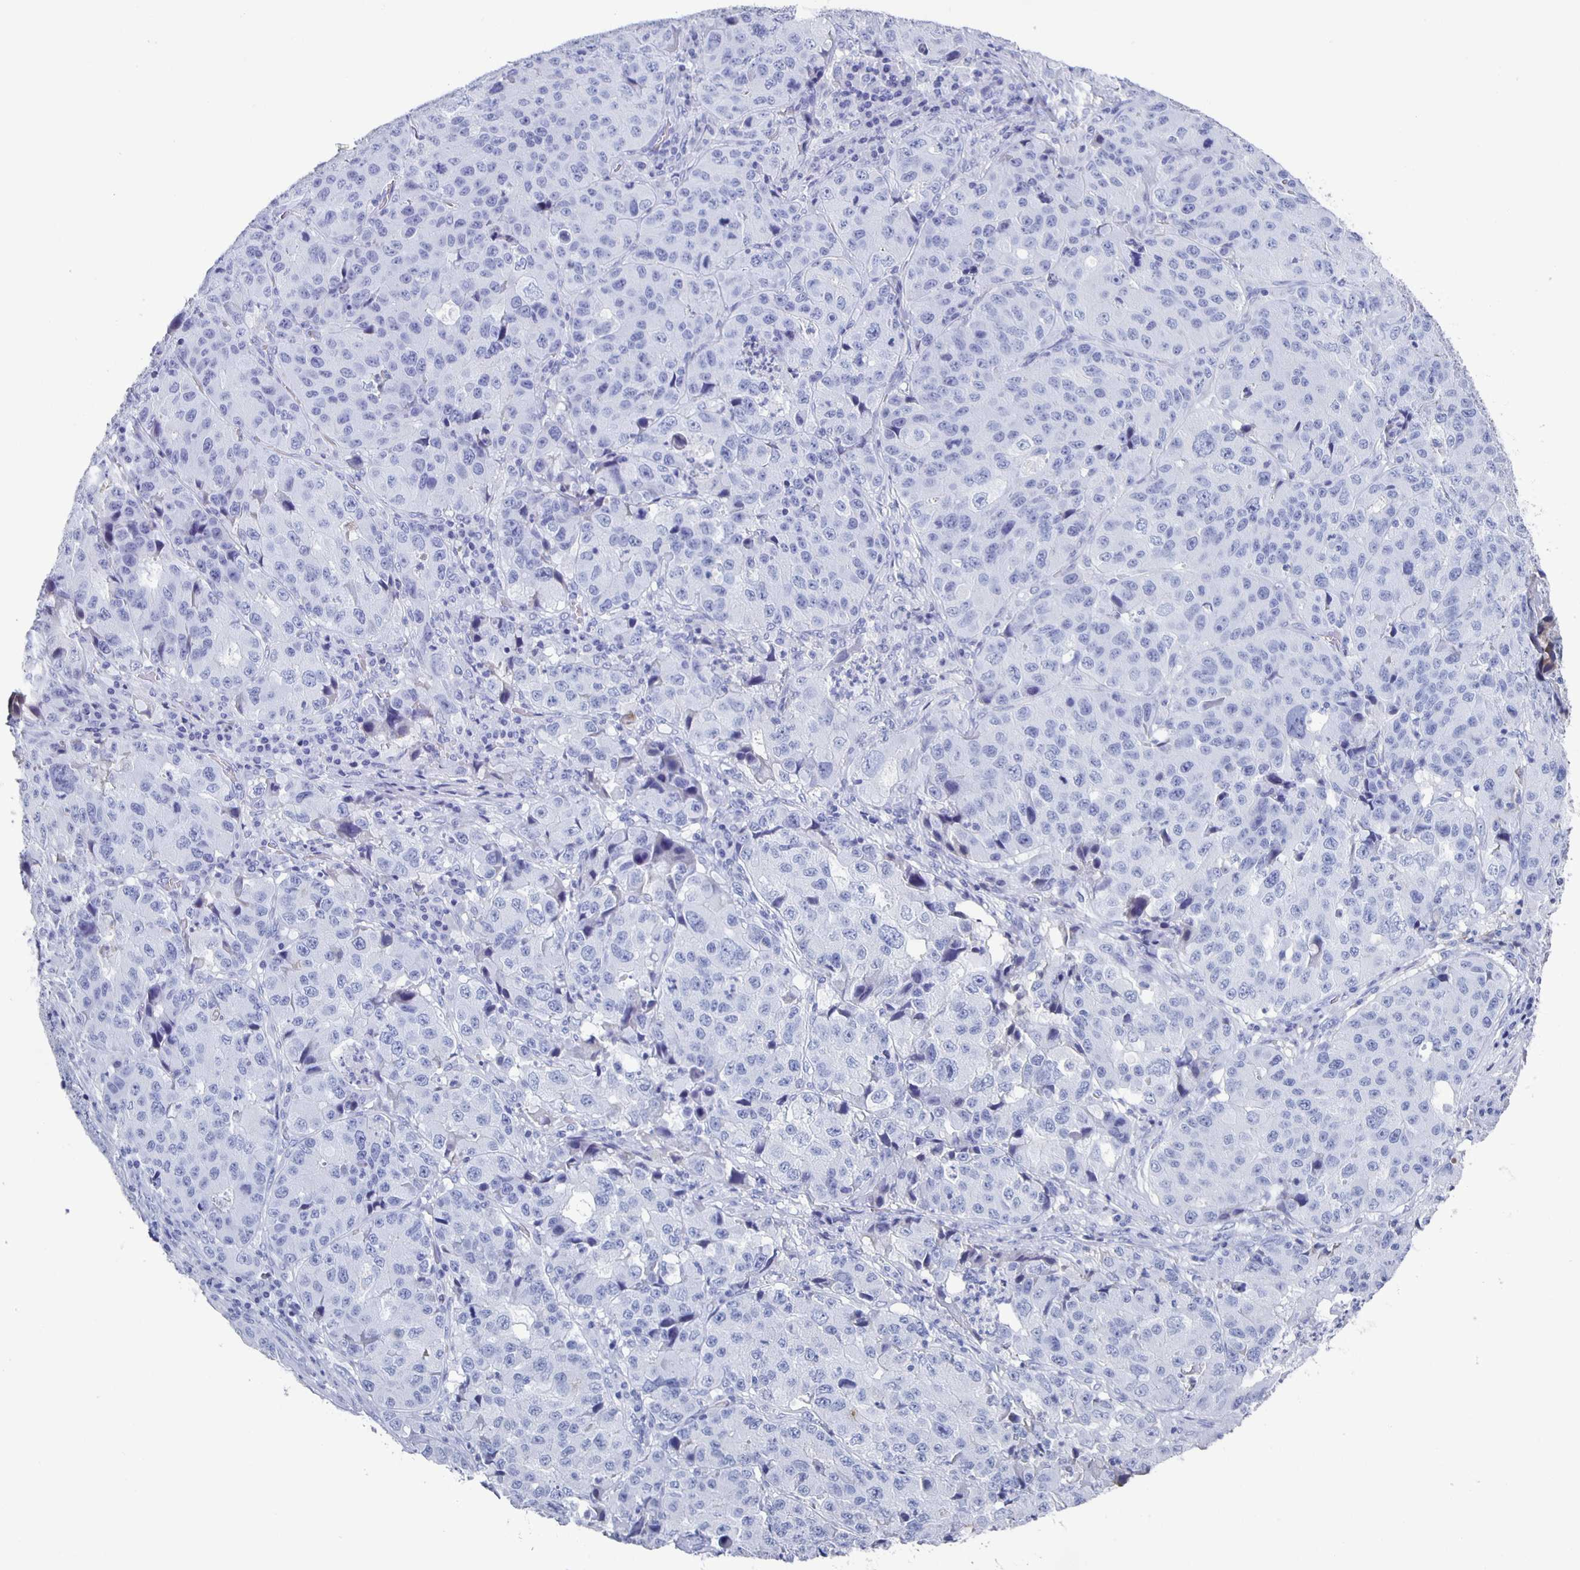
{"staining": {"intensity": "negative", "quantity": "none", "location": "none"}, "tissue": "stomach cancer", "cell_type": "Tumor cells", "image_type": "cancer", "snomed": [{"axis": "morphology", "description": "Adenocarcinoma, NOS"}, {"axis": "topography", "description": "Stomach"}], "caption": "Immunohistochemistry (IHC) of stomach cancer displays no expression in tumor cells. (Immunohistochemistry (IHC), brightfield microscopy, high magnification).", "gene": "FGA", "patient": {"sex": "male", "age": 71}}